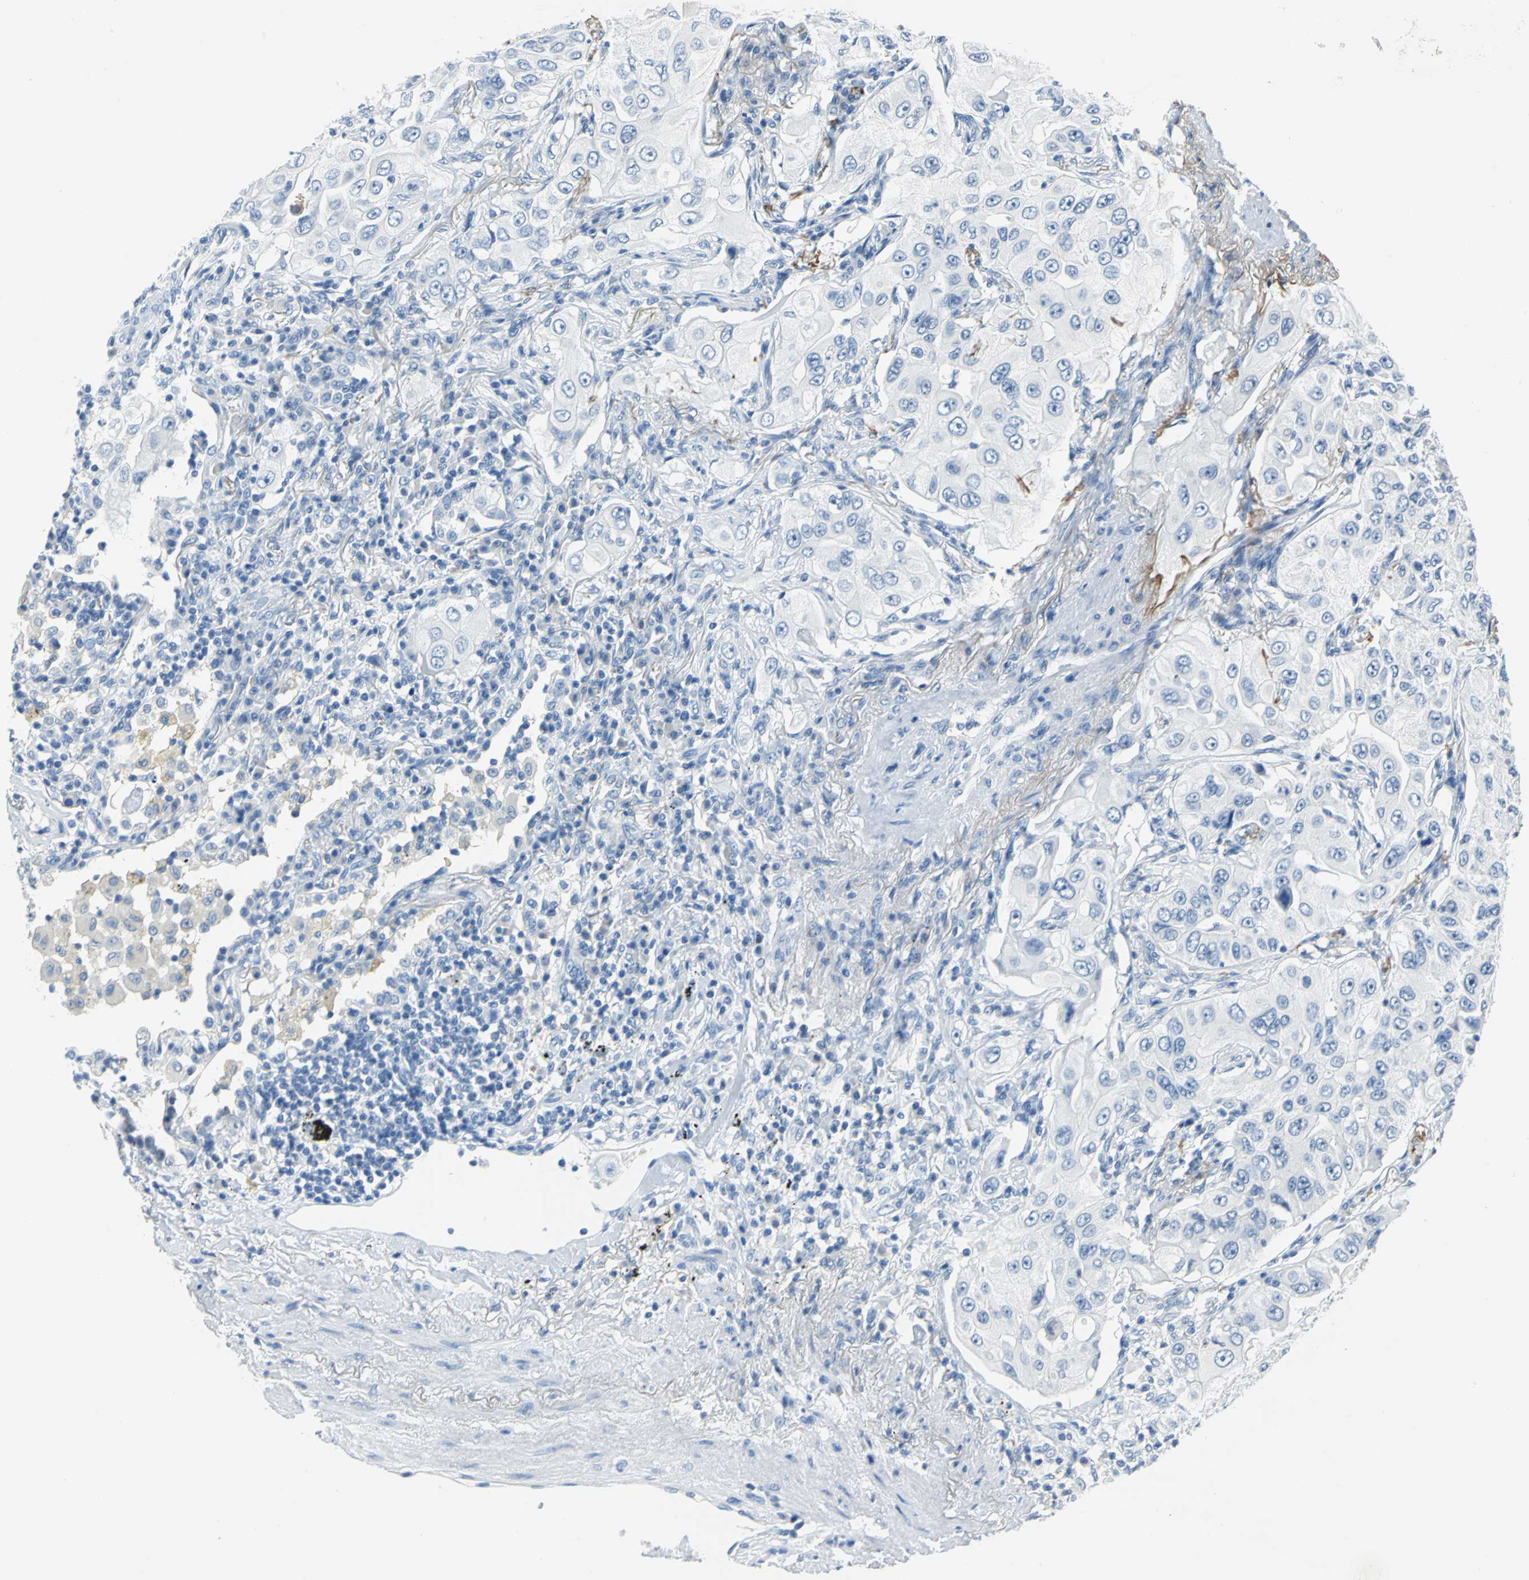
{"staining": {"intensity": "negative", "quantity": "none", "location": "none"}, "tissue": "lung cancer", "cell_type": "Tumor cells", "image_type": "cancer", "snomed": [{"axis": "morphology", "description": "Adenocarcinoma, NOS"}, {"axis": "topography", "description": "Lung"}], "caption": "The immunohistochemistry photomicrograph has no significant staining in tumor cells of lung cancer tissue.", "gene": "PKLR", "patient": {"sex": "male", "age": 84}}